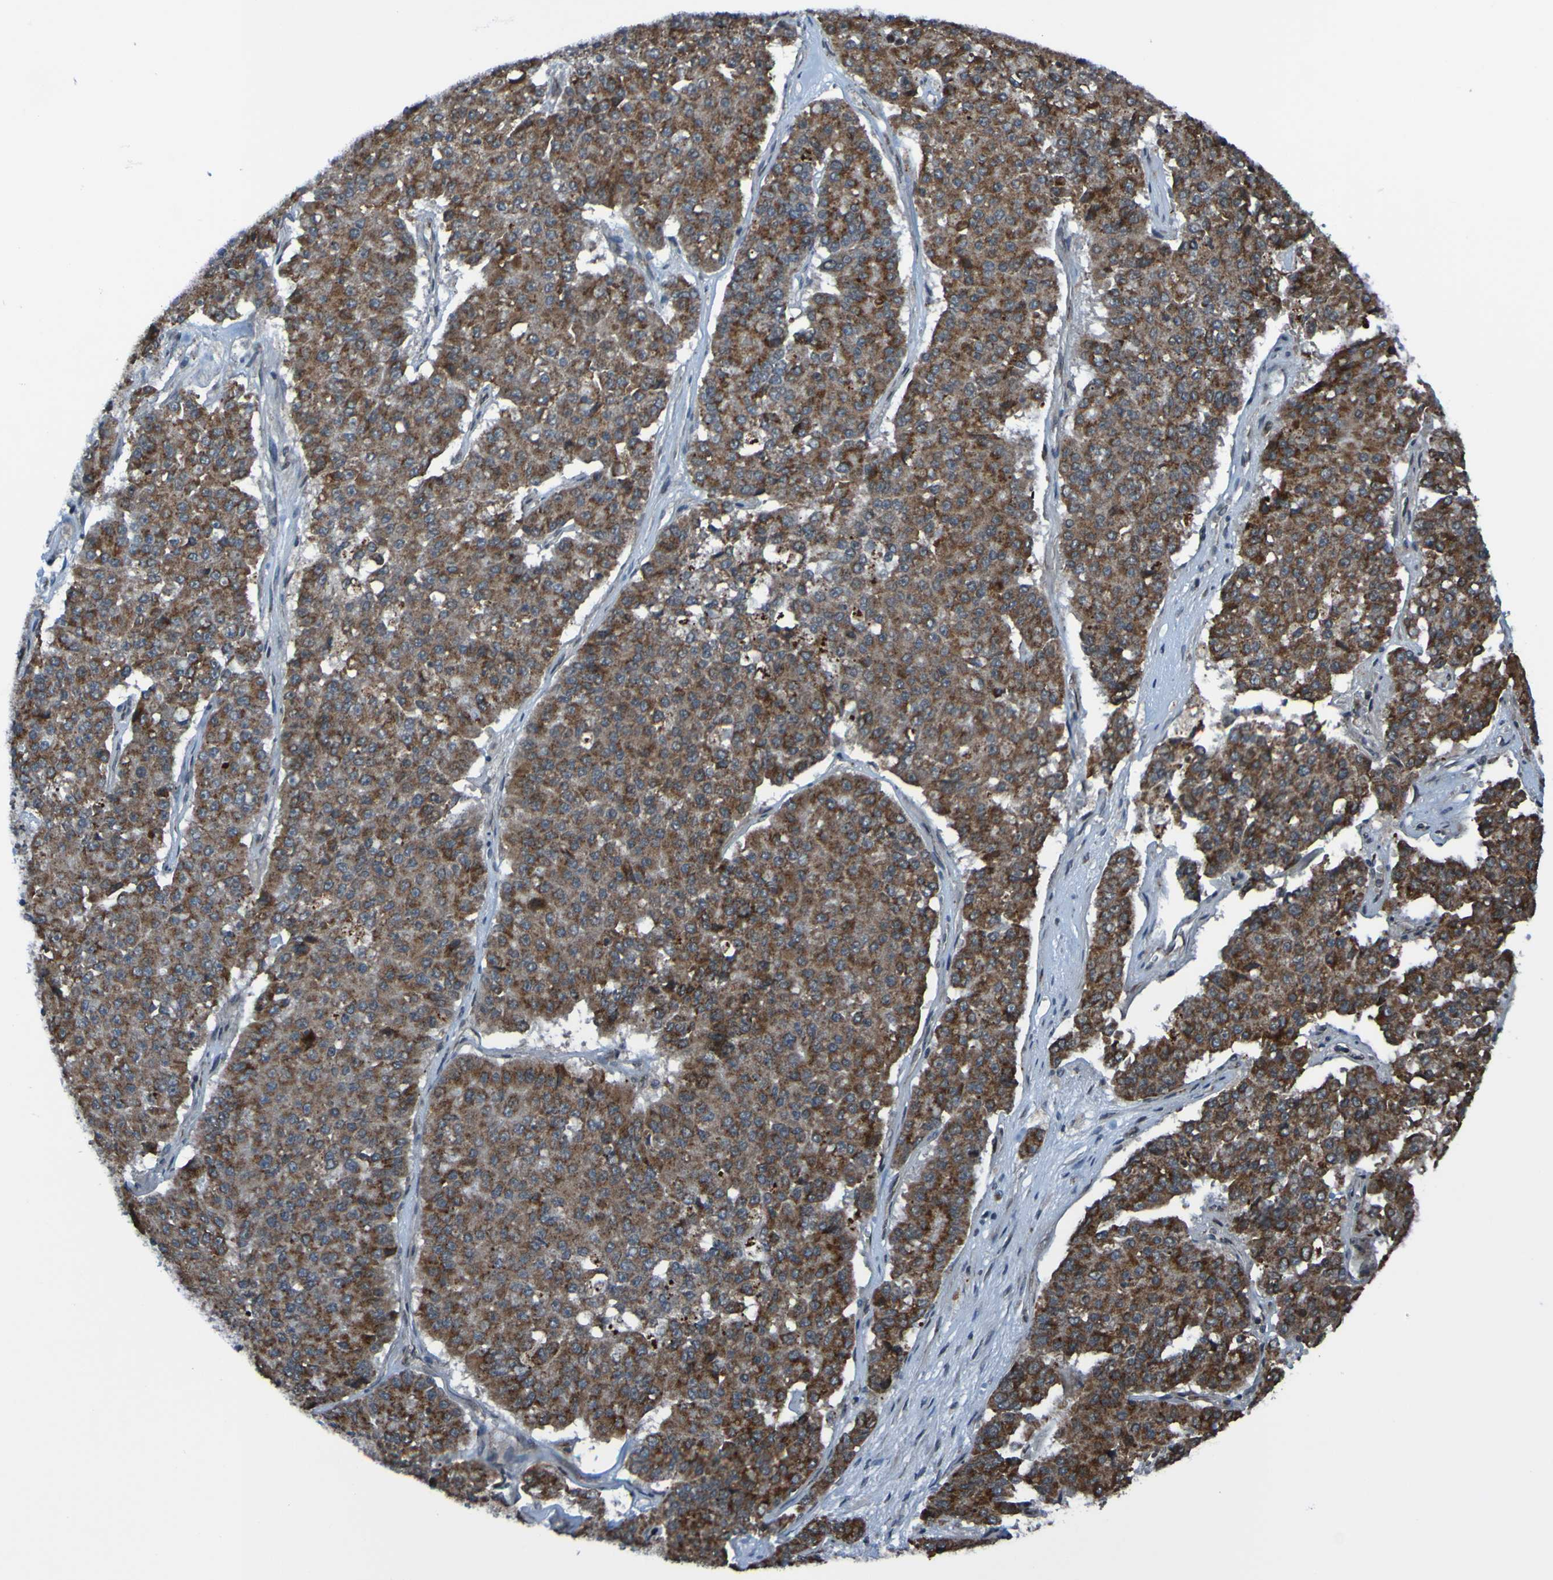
{"staining": {"intensity": "strong", "quantity": ">75%", "location": "cytoplasmic/membranous"}, "tissue": "pancreatic cancer", "cell_type": "Tumor cells", "image_type": "cancer", "snomed": [{"axis": "morphology", "description": "Adenocarcinoma, NOS"}, {"axis": "topography", "description": "Pancreas"}], "caption": "A photomicrograph of pancreatic adenocarcinoma stained for a protein exhibits strong cytoplasmic/membranous brown staining in tumor cells.", "gene": "UNG", "patient": {"sex": "male", "age": 50}}